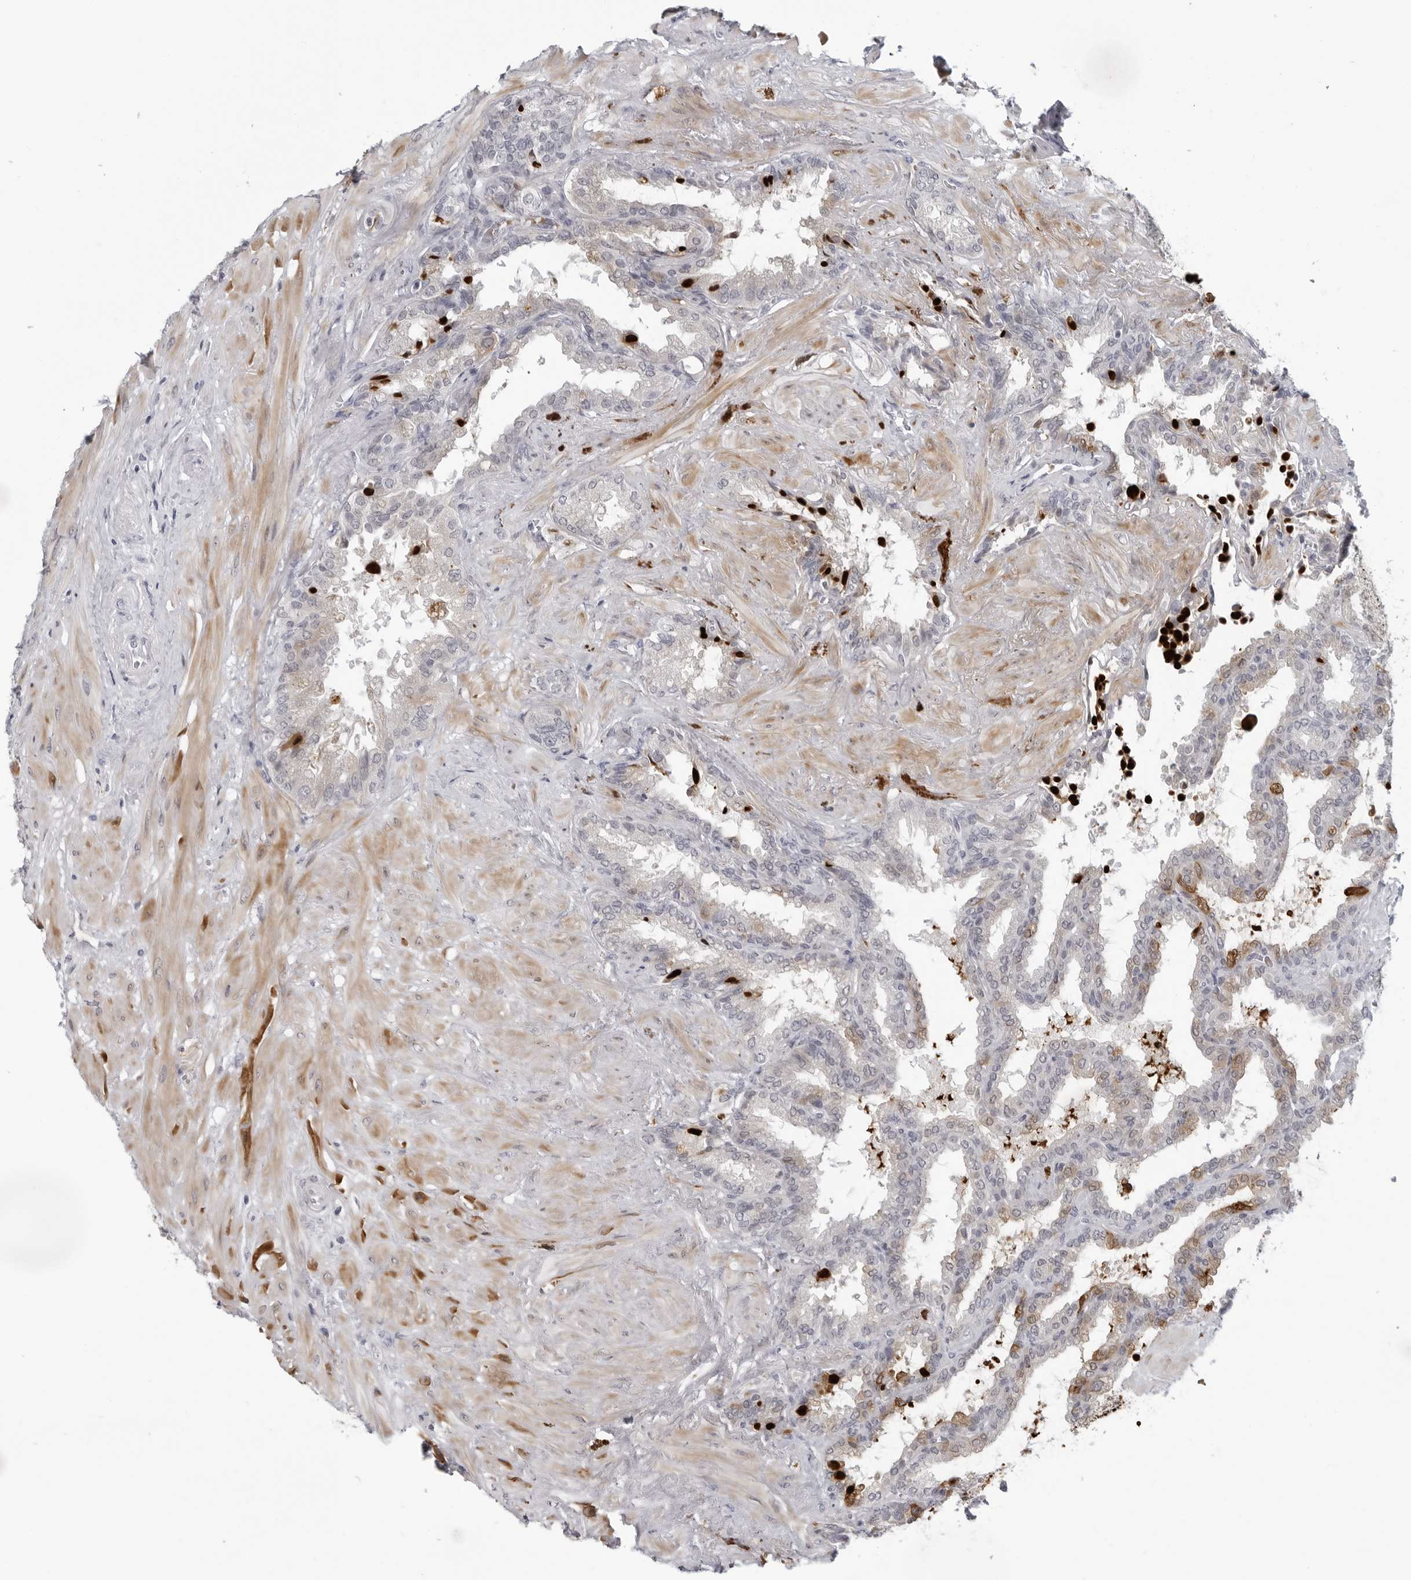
{"staining": {"intensity": "weak", "quantity": "25%-75%", "location": "cytoplasmic/membranous"}, "tissue": "seminal vesicle", "cell_type": "Glandular cells", "image_type": "normal", "snomed": [{"axis": "morphology", "description": "Normal tissue, NOS"}, {"axis": "topography", "description": "Seminal veicle"}], "caption": "Protein staining exhibits weak cytoplasmic/membranous expression in approximately 25%-75% of glandular cells in unremarkable seminal vesicle.", "gene": "OPLAH", "patient": {"sex": "male", "age": 46}}